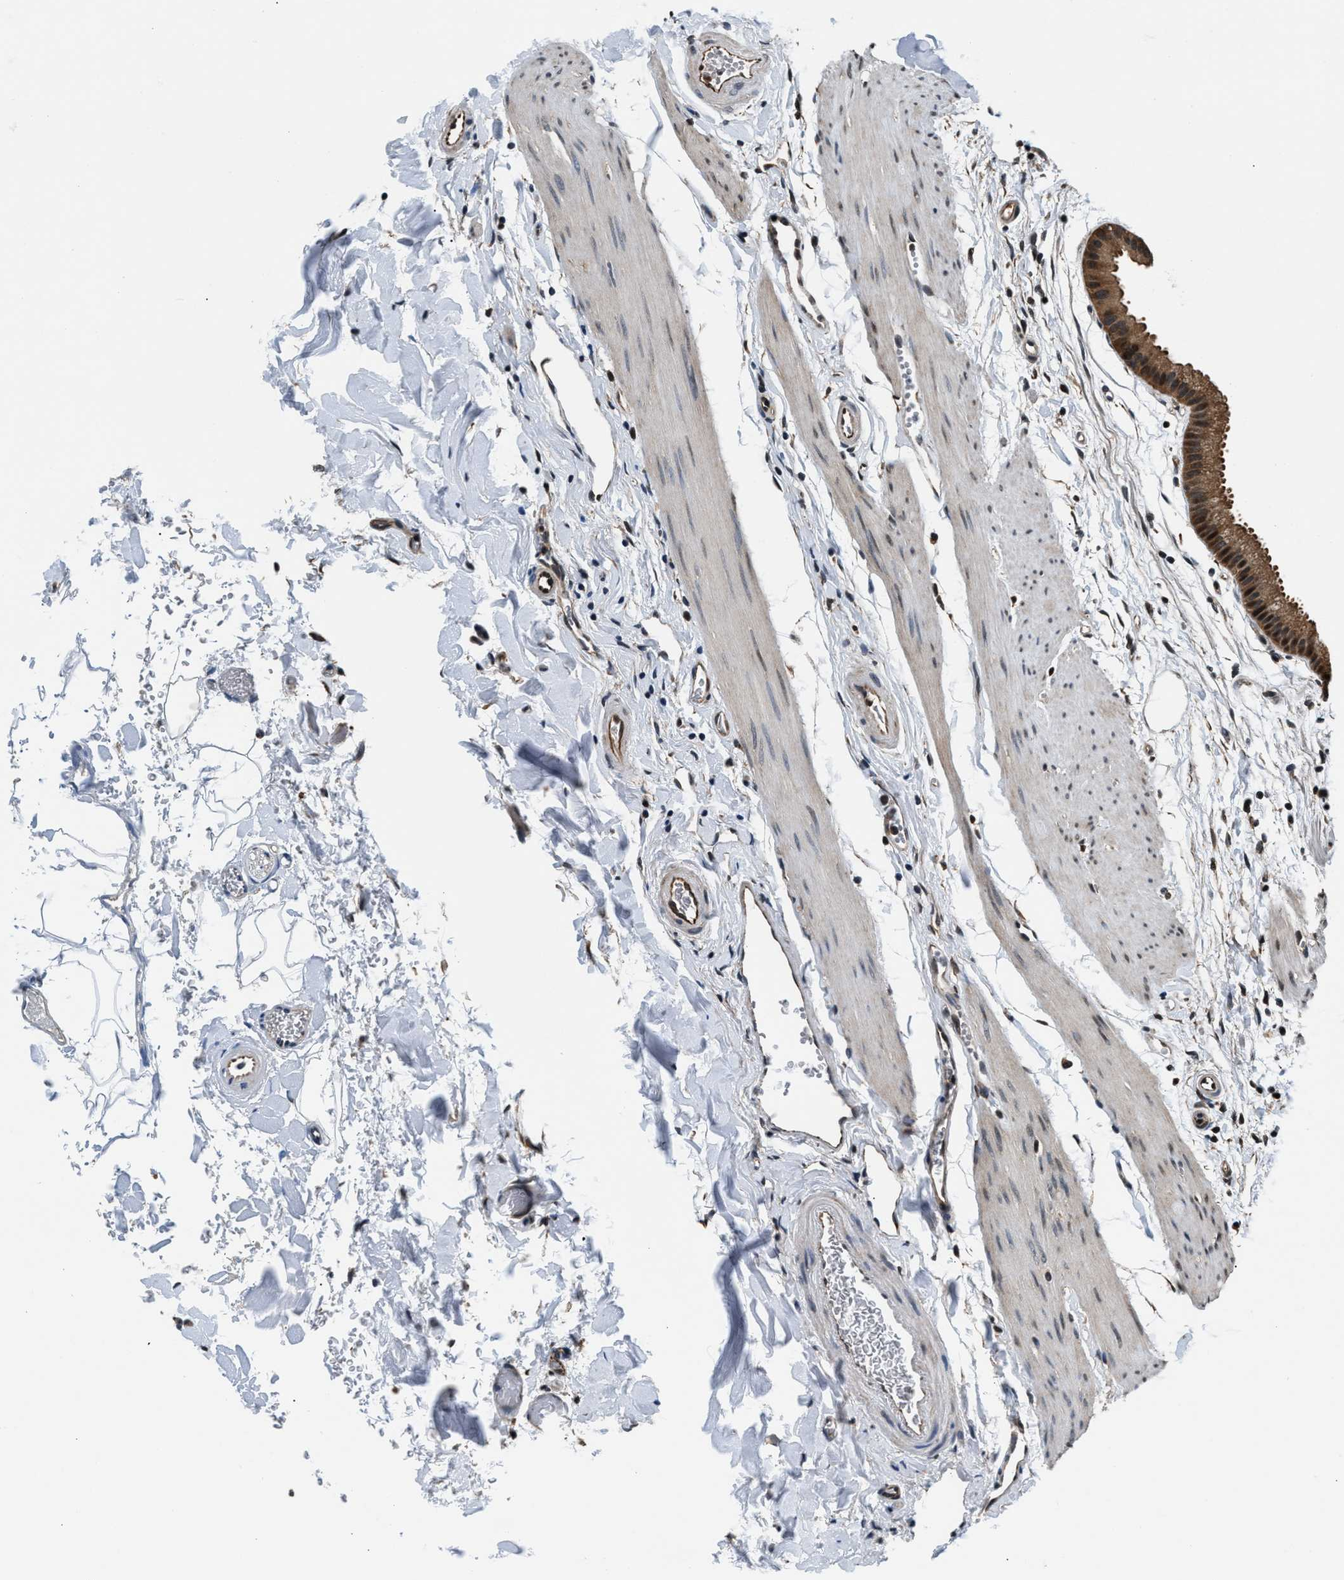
{"staining": {"intensity": "moderate", "quantity": ">75%", "location": "cytoplasmic/membranous"}, "tissue": "gallbladder", "cell_type": "Glandular cells", "image_type": "normal", "snomed": [{"axis": "morphology", "description": "Normal tissue, NOS"}, {"axis": "topography", "description": "Gallbladder"}], "caption": "This image shows immunohistochemistry (IHC) staining of benign gallbladder, with medium moderate cytoplasmic/membranous staining in about >75% of glandular cells.", "gene": "RBM33", "patient": {"sex": "female", "age": 64}}